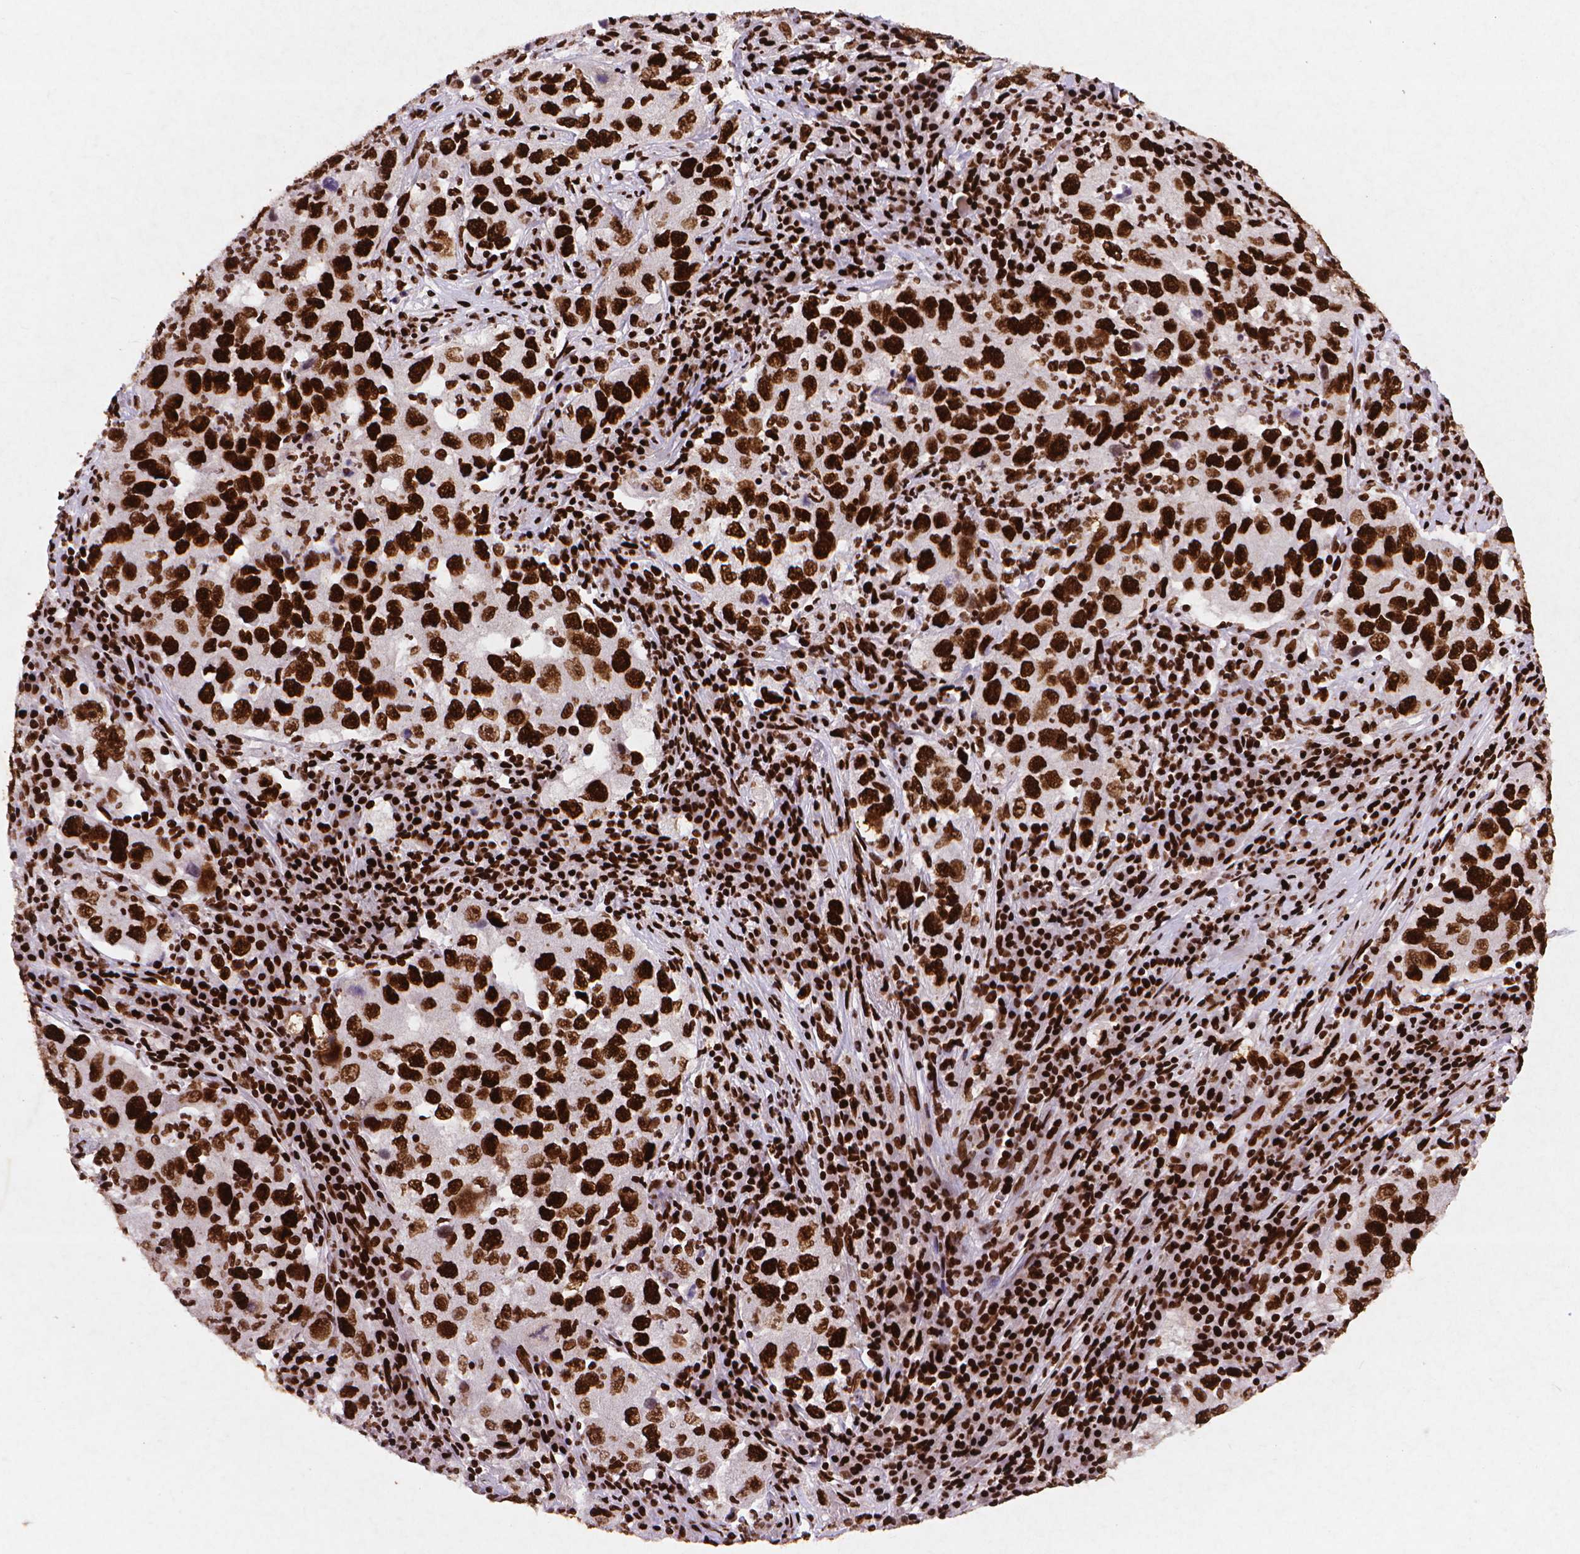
{"staining": {"intensity": "strong", "quantity": ">75%", "location": "nuclear"}, "tissue": "lung cancer", "cell_type": "Tumor cells", "image_type": "cancer", "snomed": [{"axis": "morphology", "description": "Adenocarcinoma, NOS"}, {"axis": "topography", "description": "Lung"}], "caption": "Strong nuclear expression for a protein is seen in approximately >75% of tumor cells of lung adenocarcinoma using immunohistochemistry (IHC).", "gene": "CITED2", "patient": {"sex": "male", "age": 73}}